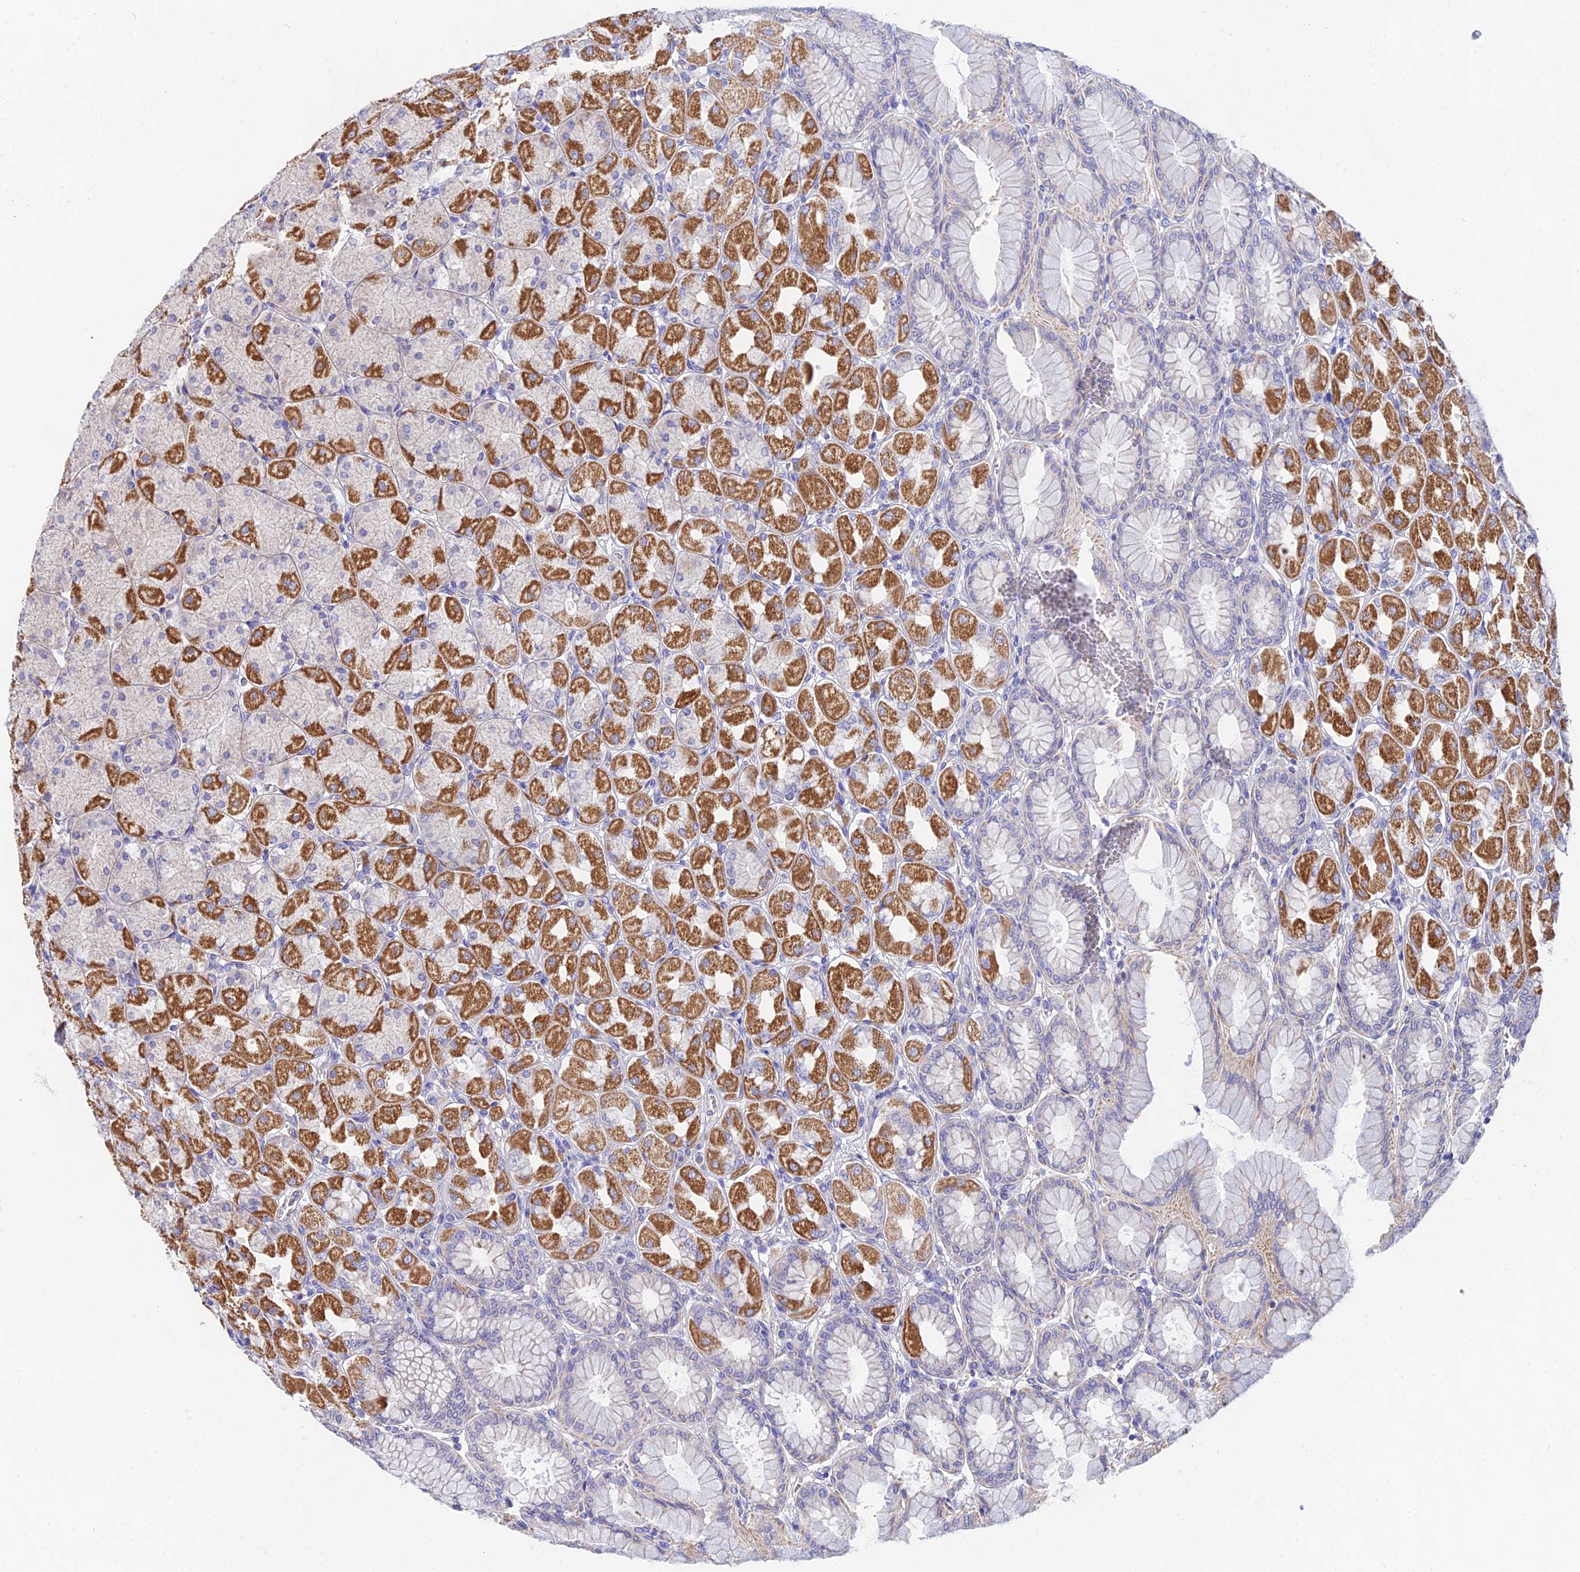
{"staining": {"intensity": "moderate", "quantity": "25%-75%", "location": "cytoplasmic/membranous"}, "tissue": "stomach", "cell_type": "Glandular cells", "image_type": "normal", "snomed": [{"axis": "morphology", "description": "Normal tissue, NOS"}, {"axis": "topography", "description": "Stomach, upper"}], "caption": "Benign stomach demonstrates moderate cytoplasmic/membranous expression in about 25%-75% of glandular cells The staining is performed using DAB (3,3'-diaminobenzidine) brown chromogen to label protein expression. The nuclei are counter-stained blue using hematoxylin..", "gene": "PPP2R2A", "patient": {"sex": "female", "age": 56}}